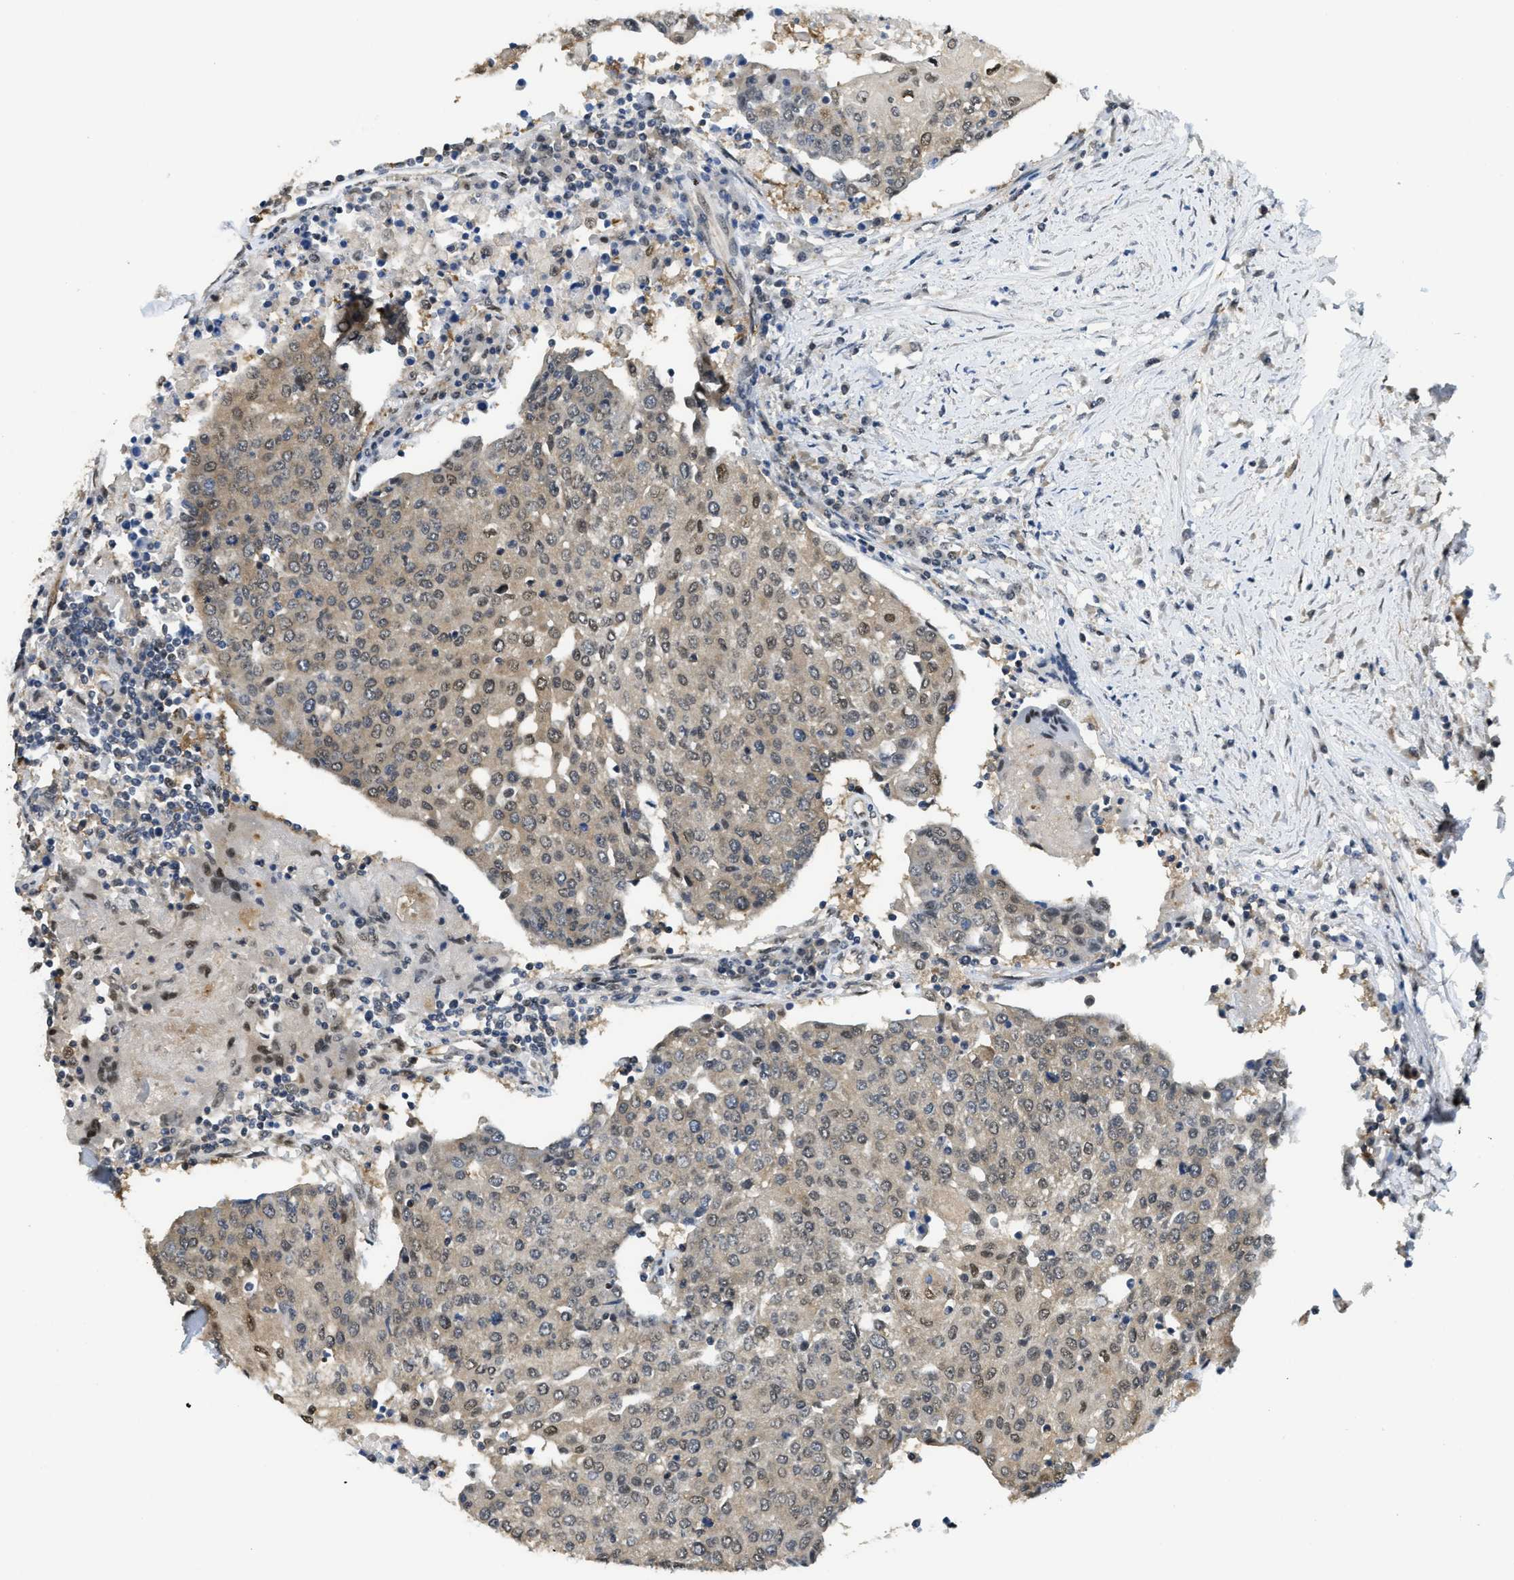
{"staining": {"intensity": "weak", "quantity": ">75%", "location": "cytoplasmic/membranous,nuclear"}, "tissue": "urothelial cancer", "cell_type": "Tumor cells", "image_type": "cancer", "snomed": [{"axis": "morphology", "description": "Urothelial carcinoma, High grade"}, {"axis": "topography", "description": "Urinary bladder"}], "caption": "Human high-grade urothelial carcinoma stained for a protein (brown) demonstrates weak cytoplasmic/membranous and nuclear positive staining in approximately >75% of tumor cells.", "gene": "PSMC5", "patient": {"sex": "female", "age": 85}}